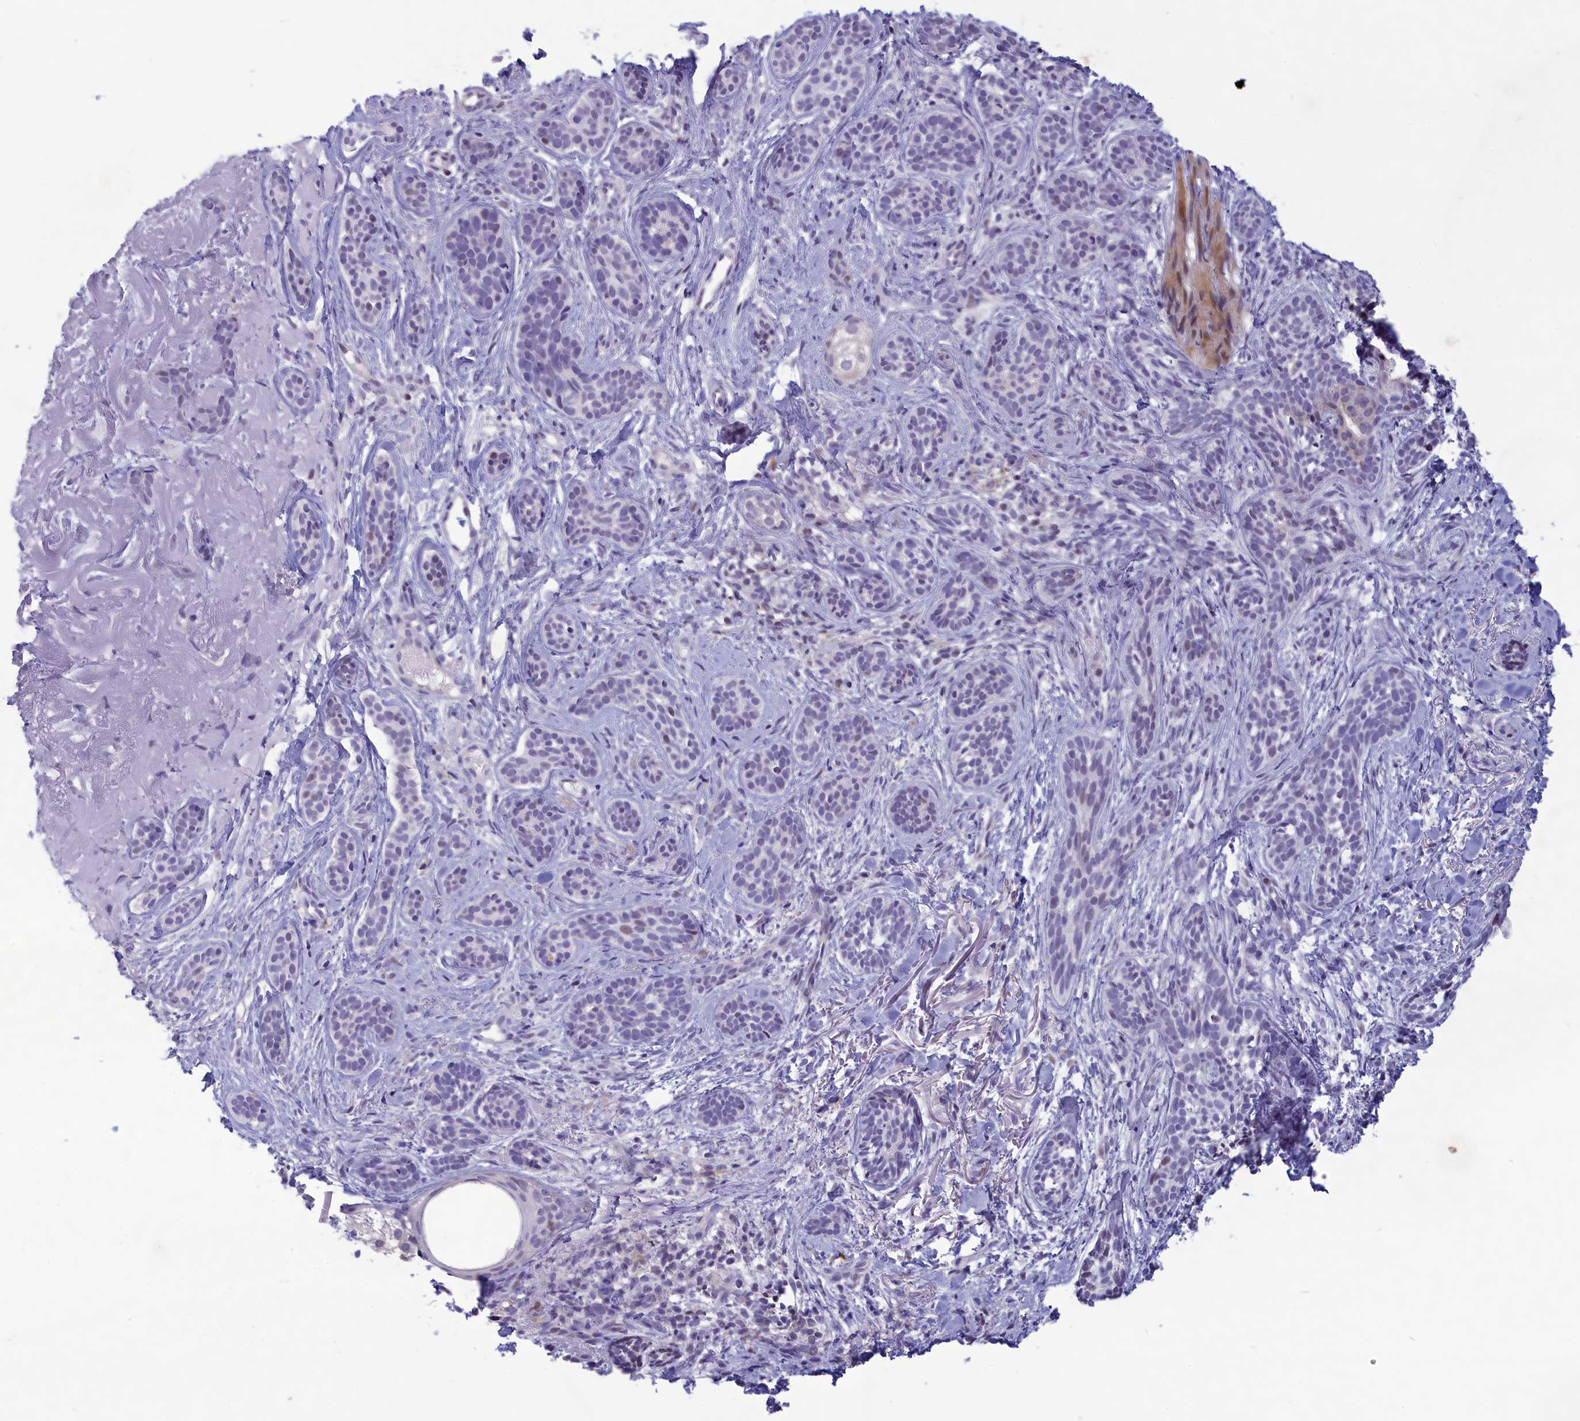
{"staining": {"intensity": "negative", "quantity": "none", "location": "none"}, "tissue": "skin cancer", "cell_type": "Tumor cells", "image_type": "cancer", "snomed": [{"axis": "morphology", "description": "Basal cell carcinoma"}, {"axis": "topography", "description": "Skin"}], "caption": "This is an IHC histopathology image of human skin basal cell carcinoma. There is no positivity in tumor cells.", "gene": "CORO2A", "patient": {"sex": "male", "age": 71}}